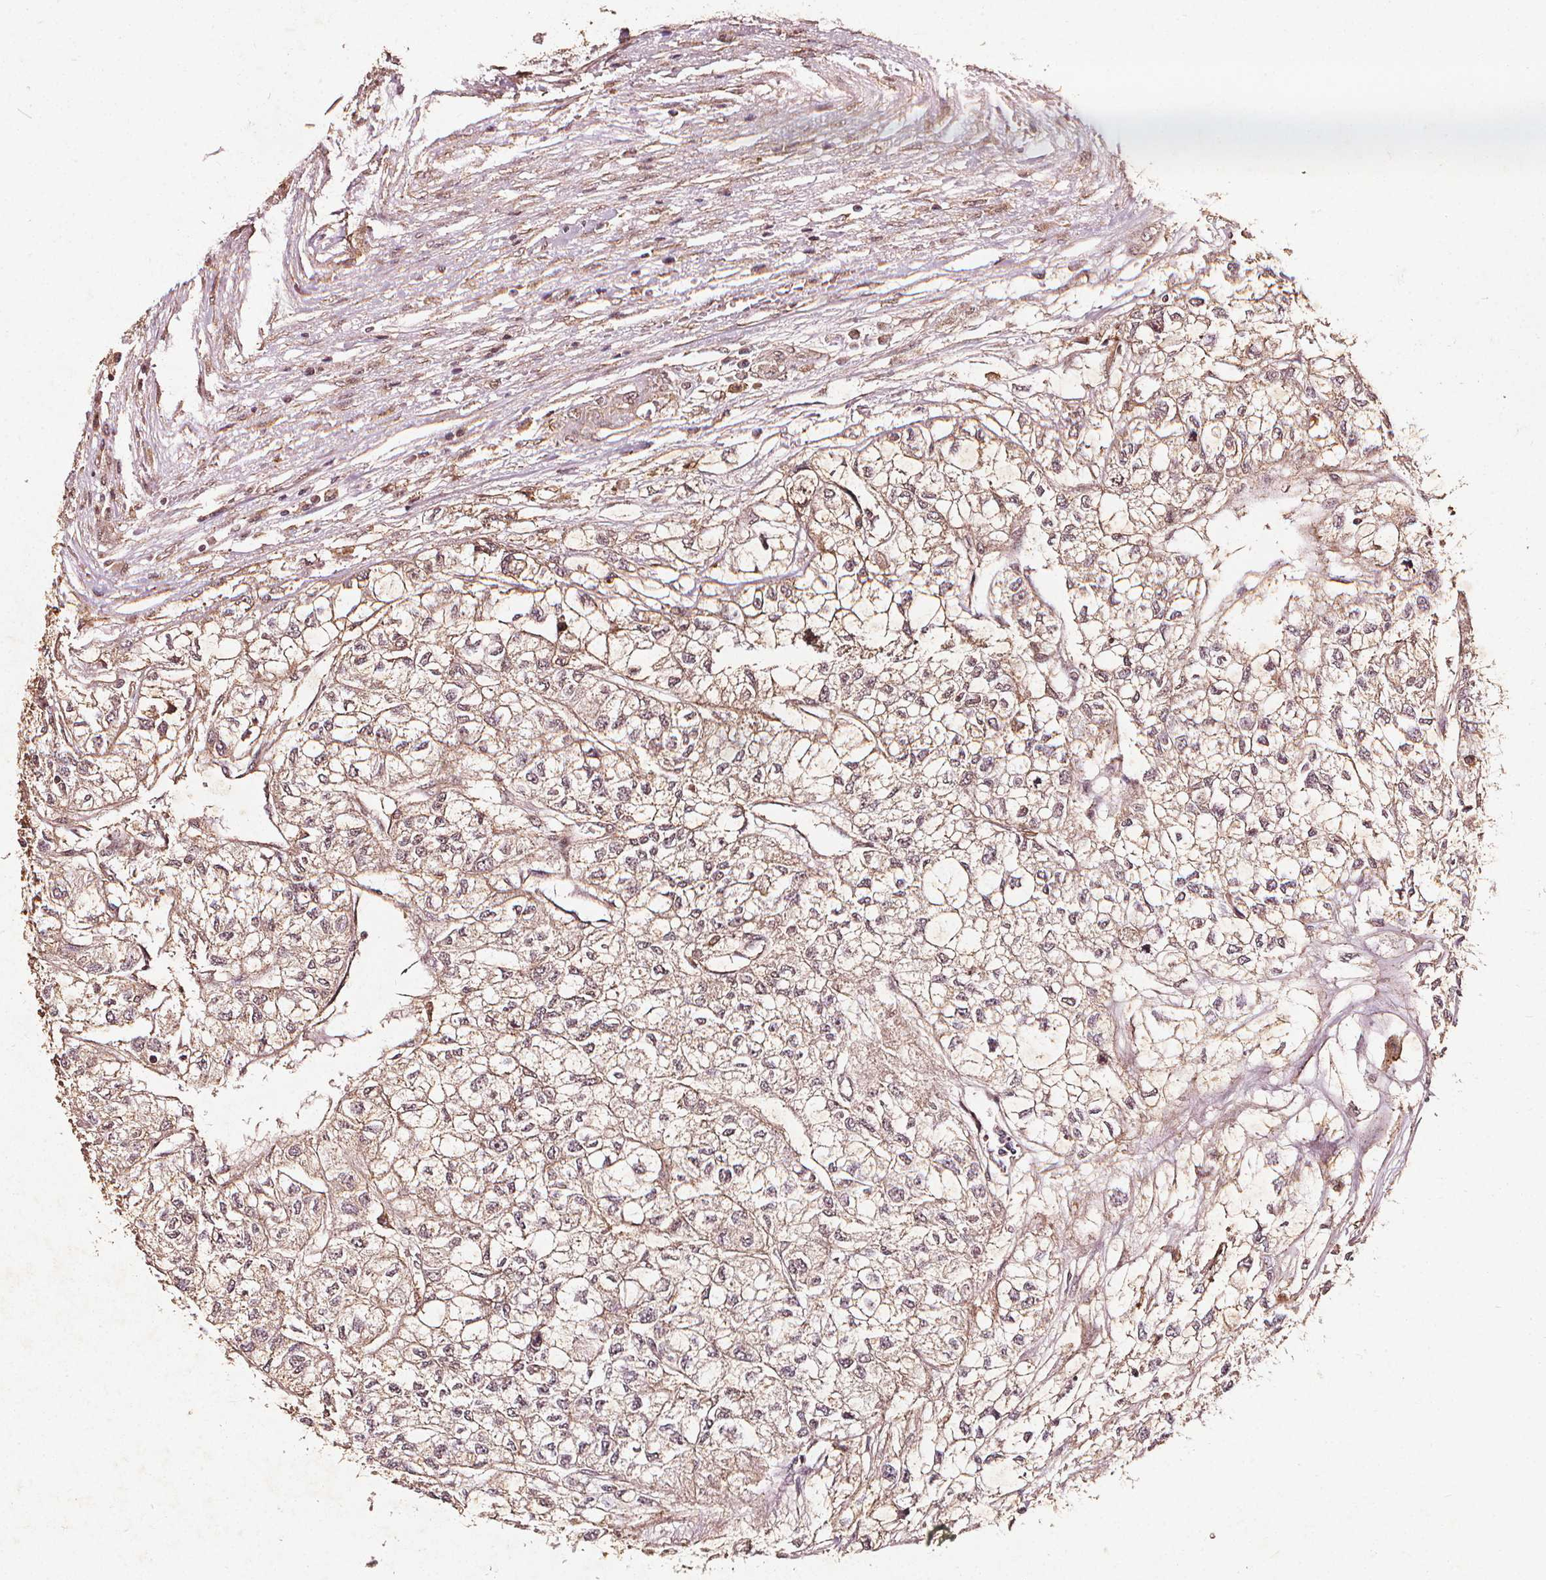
{"staining": {"intensity": "weak", "quantity": "25%-75%", "location": "cytoplasmic/membranous"}, "tissue": "renal cancer", "cell_type": "Tumor cells", "image_type": "cancer", "snomed": [{"axis": "morphology", "description": "Adenocarcinoma, NOS"}, {"axis": "topography", "description": "Kidney"}], "caption": "Protein staining exhibits weak cytoplasmic/membranous positivity in approximately 25%-75% of tumor cells in renal cancer (adenocarcinoma).", "gene": "ABCA1", "patient": {"sex": "male", "age": 56}}